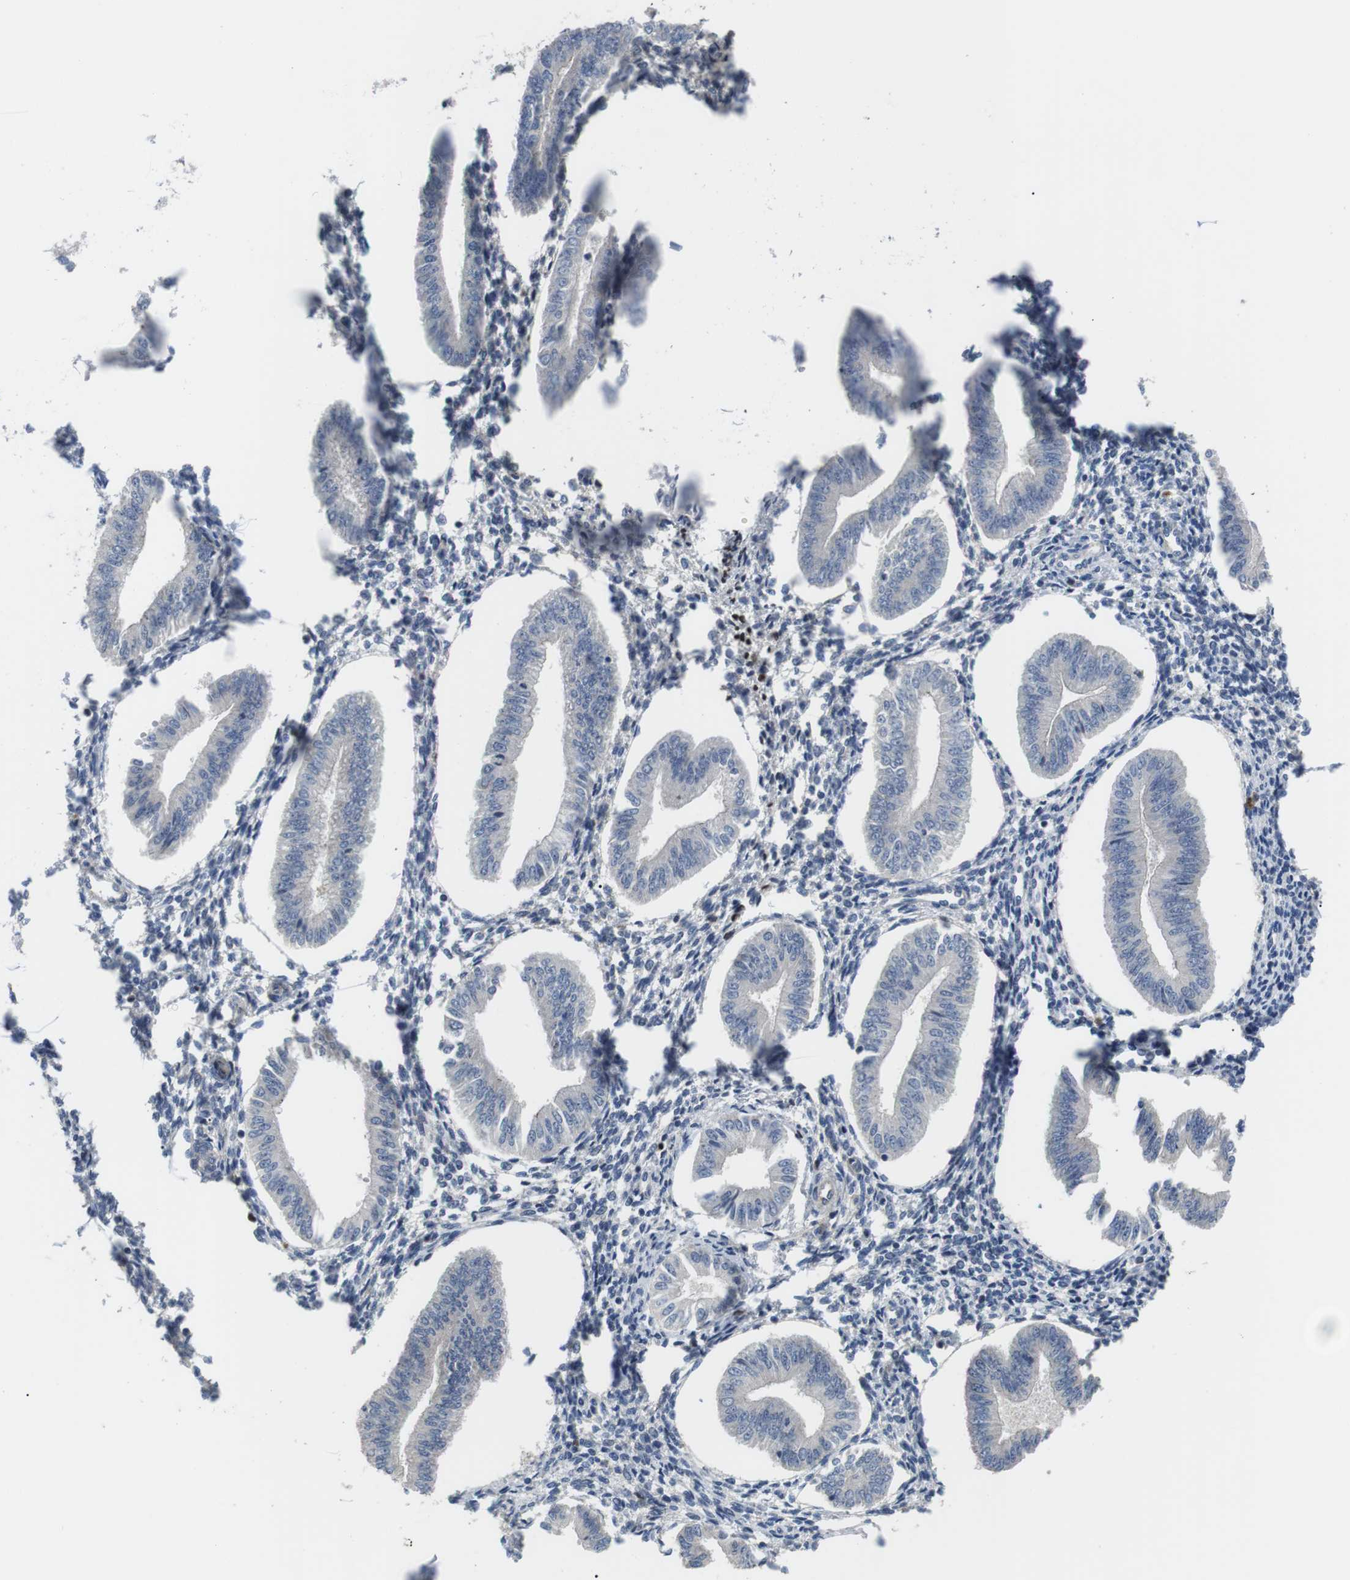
{"staining": {"intensity": "negative", "quantity": "none", "location": "none"}, "tissue": "endometrium", "cell_type": "Cells in endometrial stroma", "image_type": "normal", "snomed": [{"axis": "morphology", "description": "Normal tissue, NOS"}, {"axis": "topography", "description": "Endometrium"}], "caption": "A histopathology image of endometrium stained for a protein demonstrates no brown staining in cells in endometrial stroma.", "gene": "NECTIN1", "patient": {"sex": "female", "age": 50}}